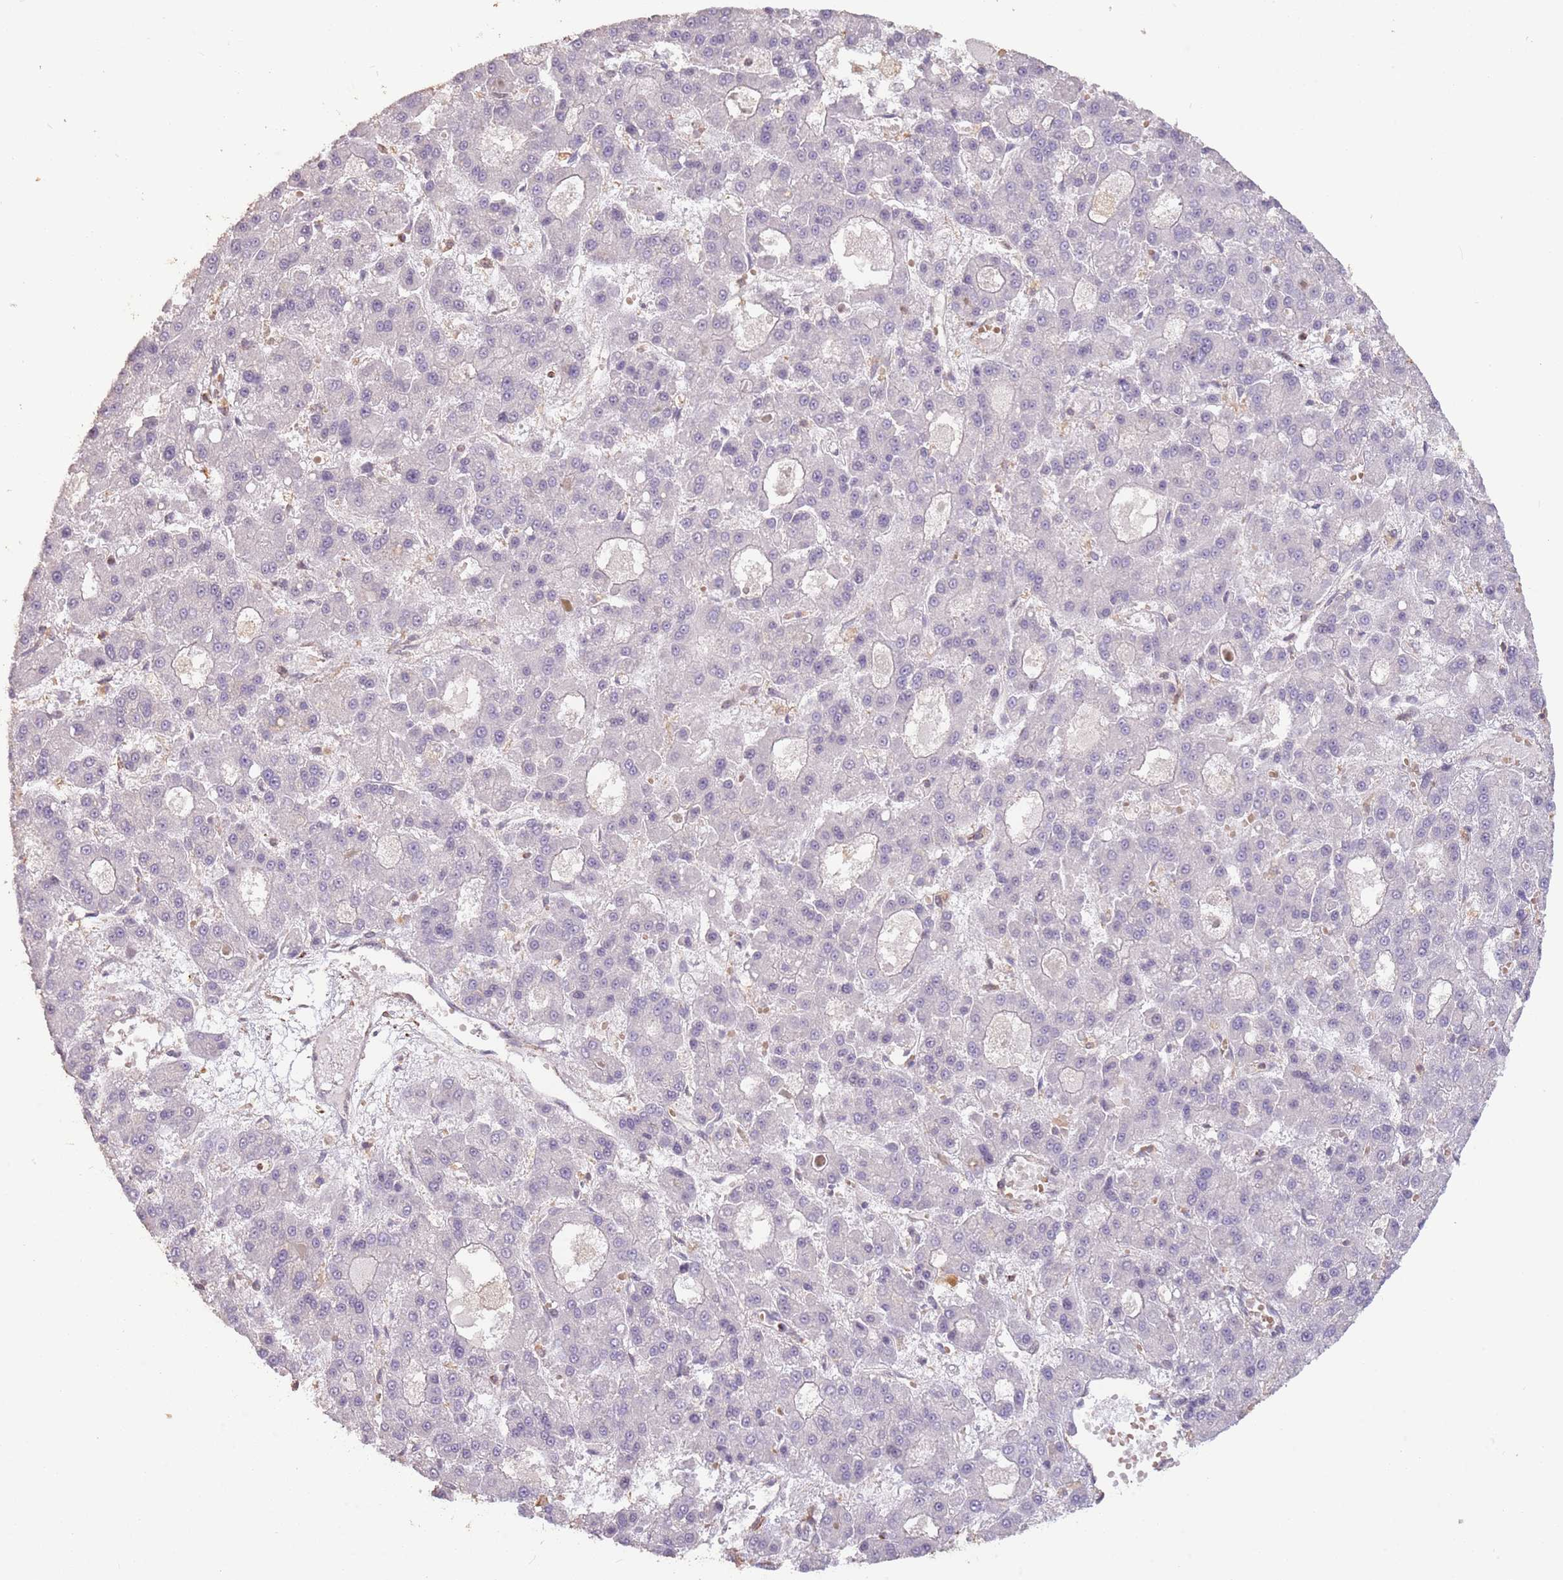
{"staining": {"intensity": "negative", "quantity": "none", "location": "none"}, "tissue": "liver cancer", "cell_type": "Tumor cells", "image_type": "cancer", "snomed": [{"axis": "morphology", "description": "Carcinoma, Hepatocellular, NOS"}, {"axis": "topography", "description": "Liver"}], "caption": "Tumor cells are negative for brown protein staining in hepatocellular carcinoma (liver).", "gene": "ADTRP", "patient": {"sex": "male", "age": 70}}